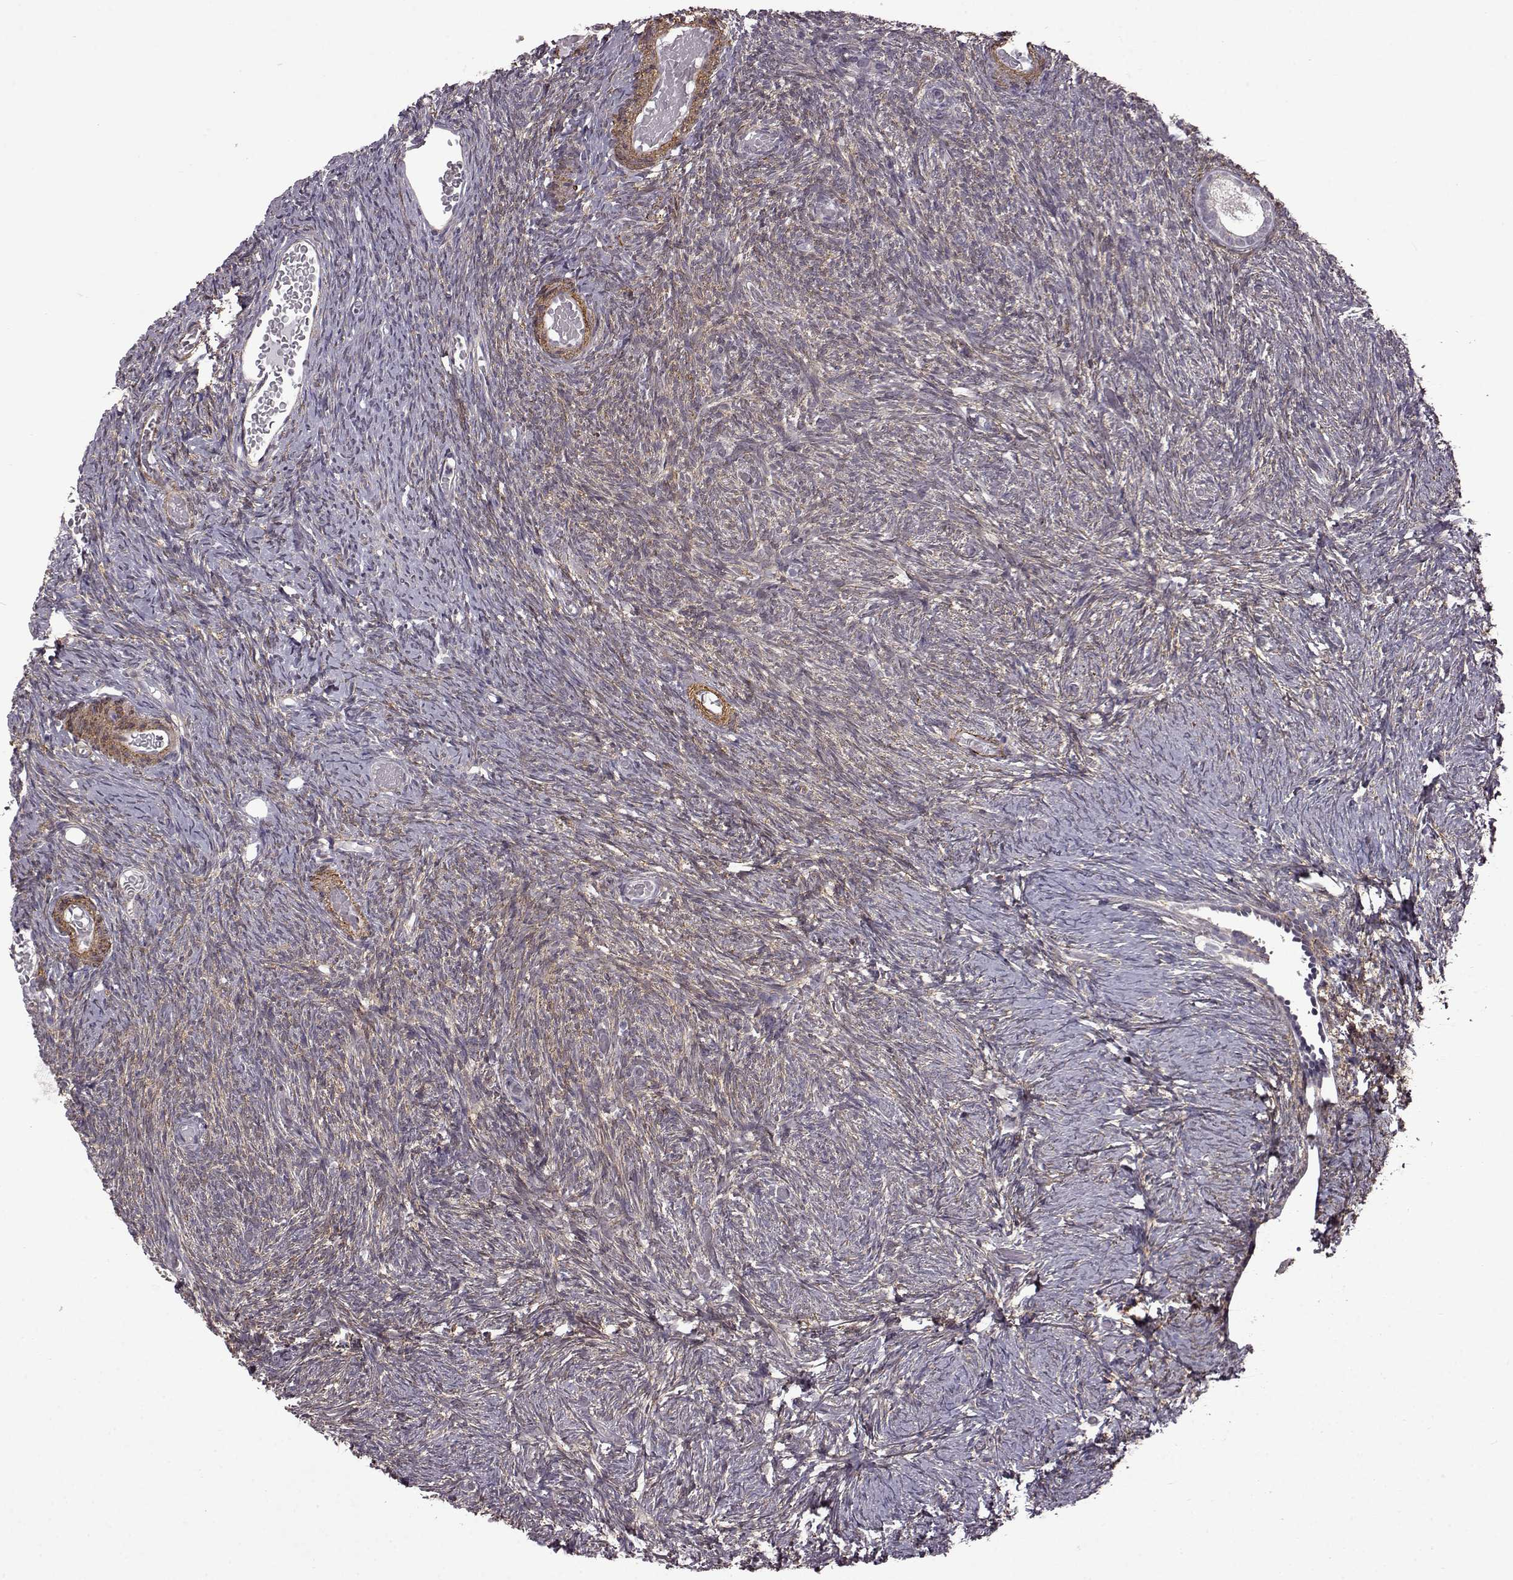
{"staining": {"intensity": "negative", "quantity": "none", "location": "none"}, "tissue": "ovary", "cell_type": "Follicle cells", "image_type": "normal", "snomed": [{"axis": "morphology", "description": "Normal tissue, NOS"}, {"axis": "topography", "description": "Ovary"}], "caption": "The photomicrograph reveals no significant staining in follicle cells of ovary.", "gene": "SYNPO2", "patient": {"sex": "female", "age": 39}}